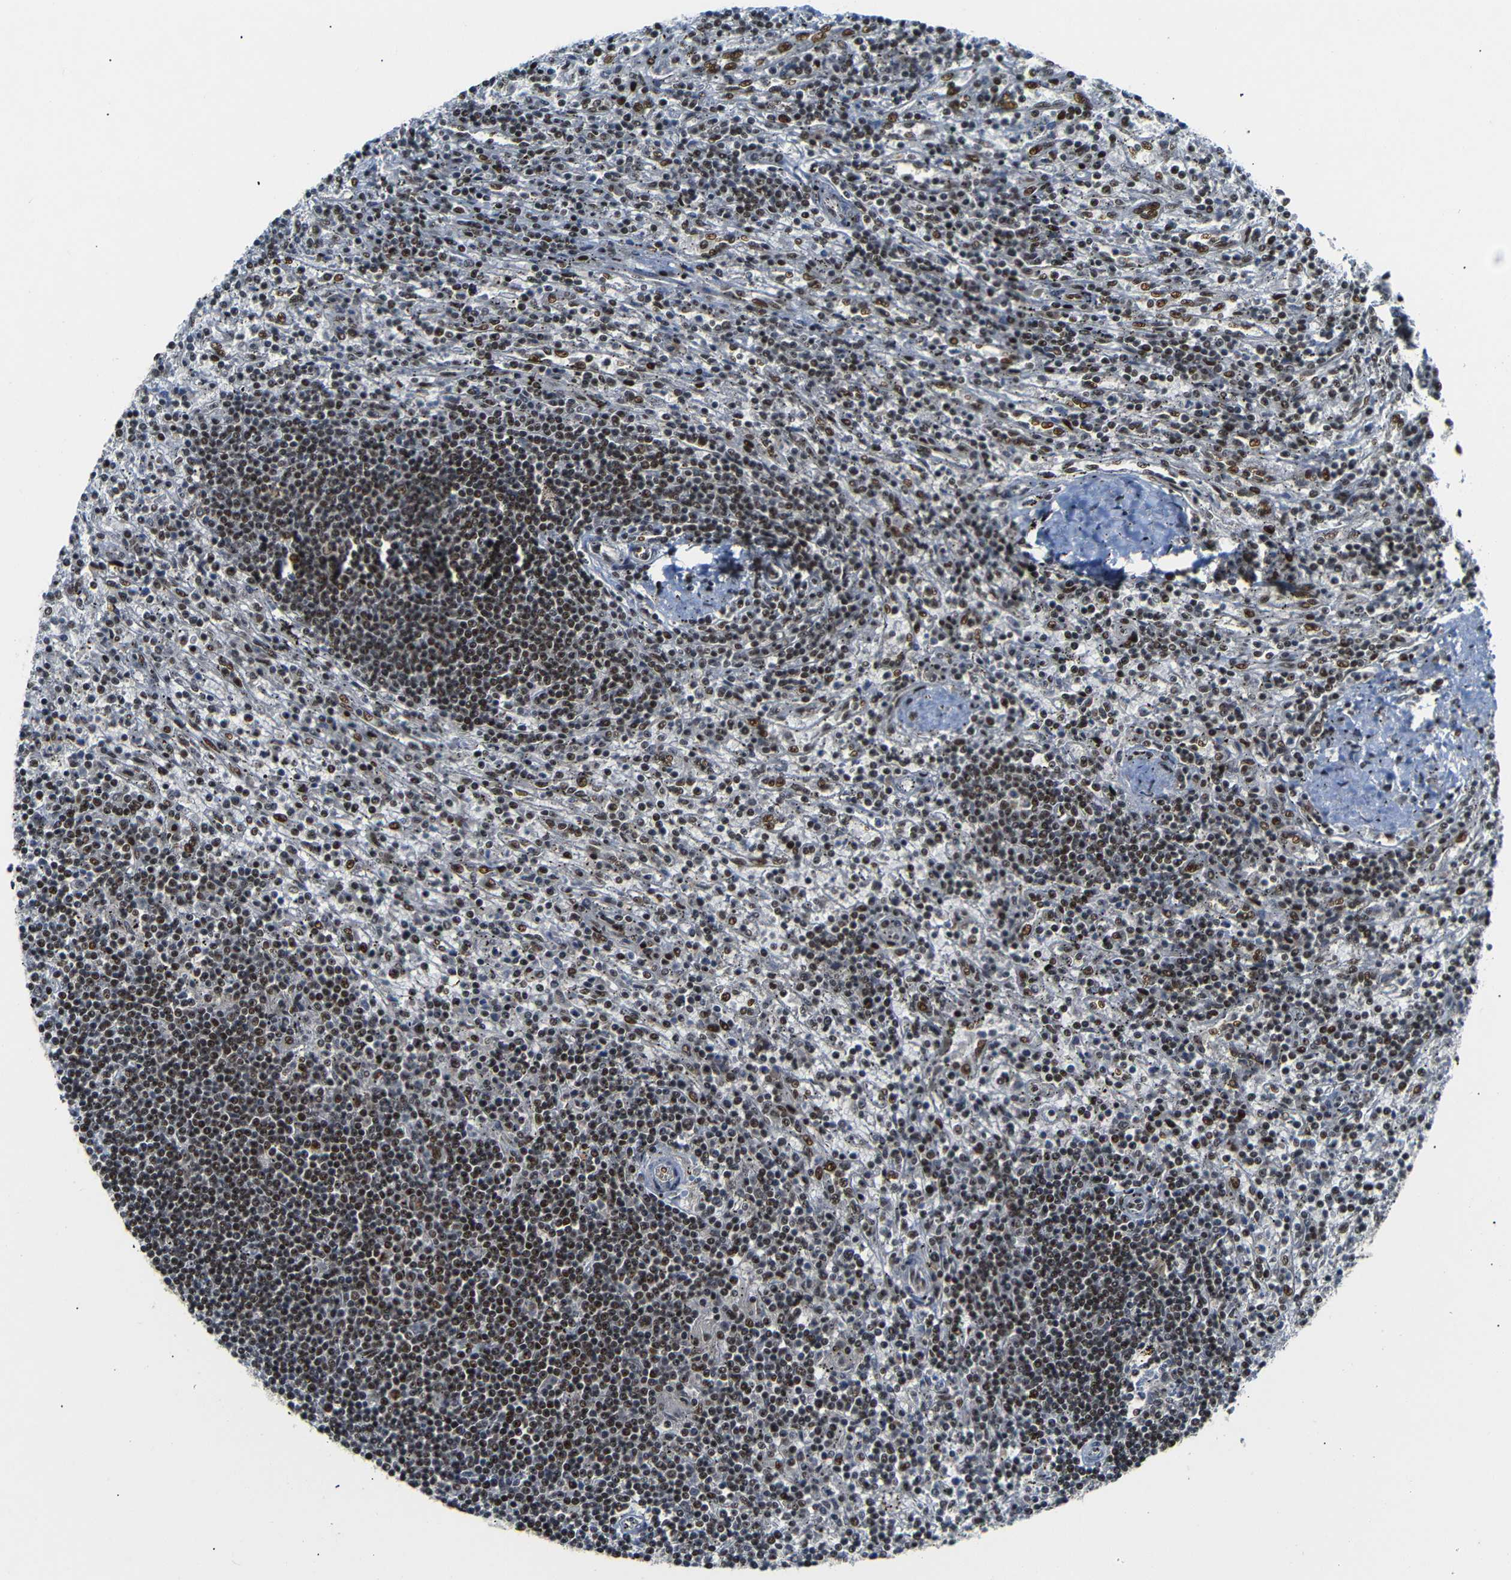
{"staining": {"intensity": "strong", "quantity": ">75%", "location": "nuclear"}, "tissue": "lymphoma", "cell_type": "Tumor cells", "image_type": "cancer", "snomed": [{"axis": "morphology", "description": "Malignant lymphoma, non-Hodgkin's type, Low grade"}, {"axis": "topography", "description": "Spleen"}], "caption": "Immunohistochemical staining of low-grade malignant lymphoma, non-Hodgkin's type demonstrates high levels of strong nuclear expression in about >75% of tumor cells.", "gene": "SETDB2", "patient": {"sex": "male", "age": 76}}